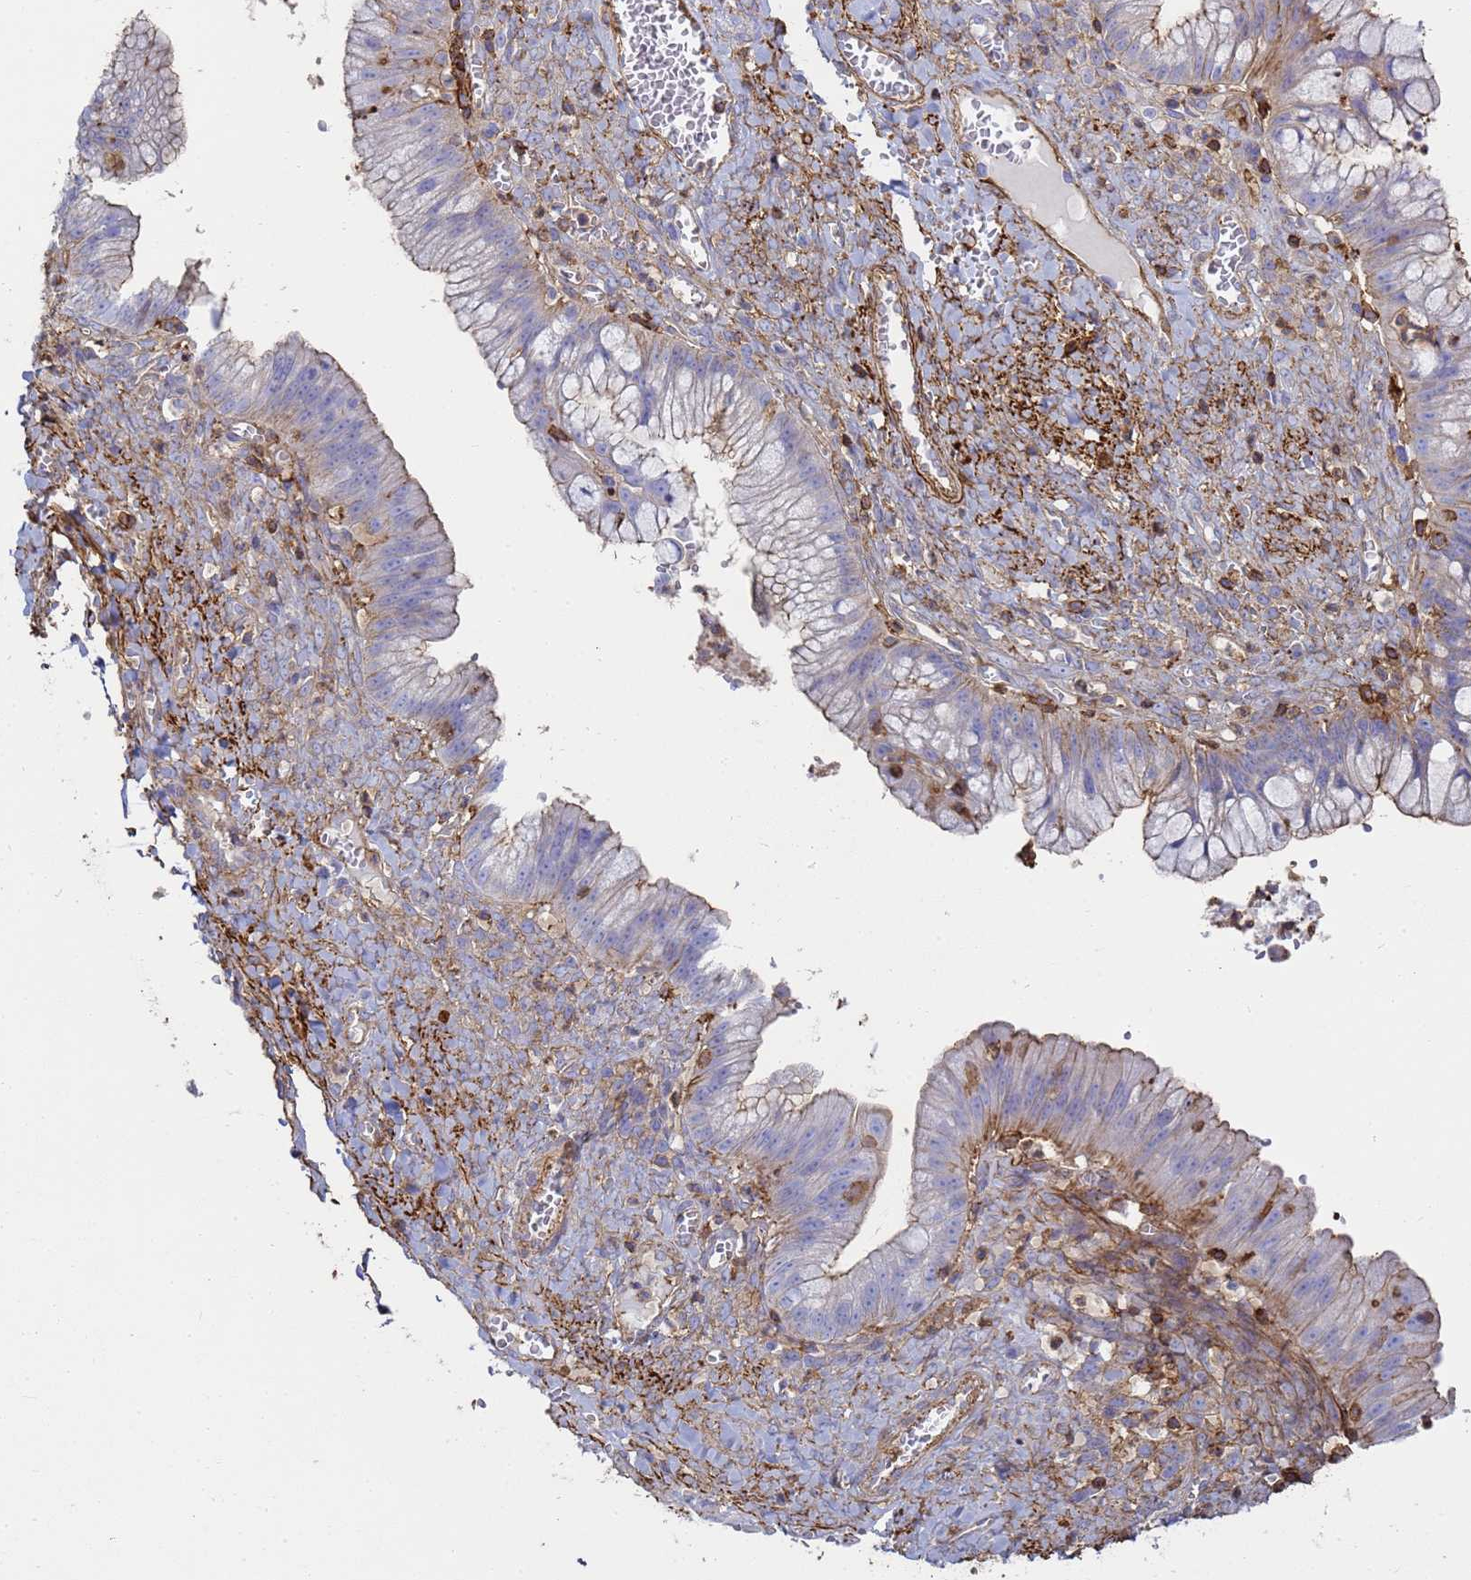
{"staining": {"intensity": "negative", "quantity": "none", "location": "none"}, "tissue": "ovarian cancer", "cell_type": "Tumor cells", "image_type": "cancer", "snomed": [{"axis": "morphology", "description": "Cystadenocarcinoma, mucinous, NOS"}, {"axis": "topography", "description": "Ovary"}], "caption": "IHC of human mucinous cystadenocarcinoma (ovarian) exhibits no expression in tumor cells.", "gene": "ACTB", "patient": {"sex": "female", "age": 70}}